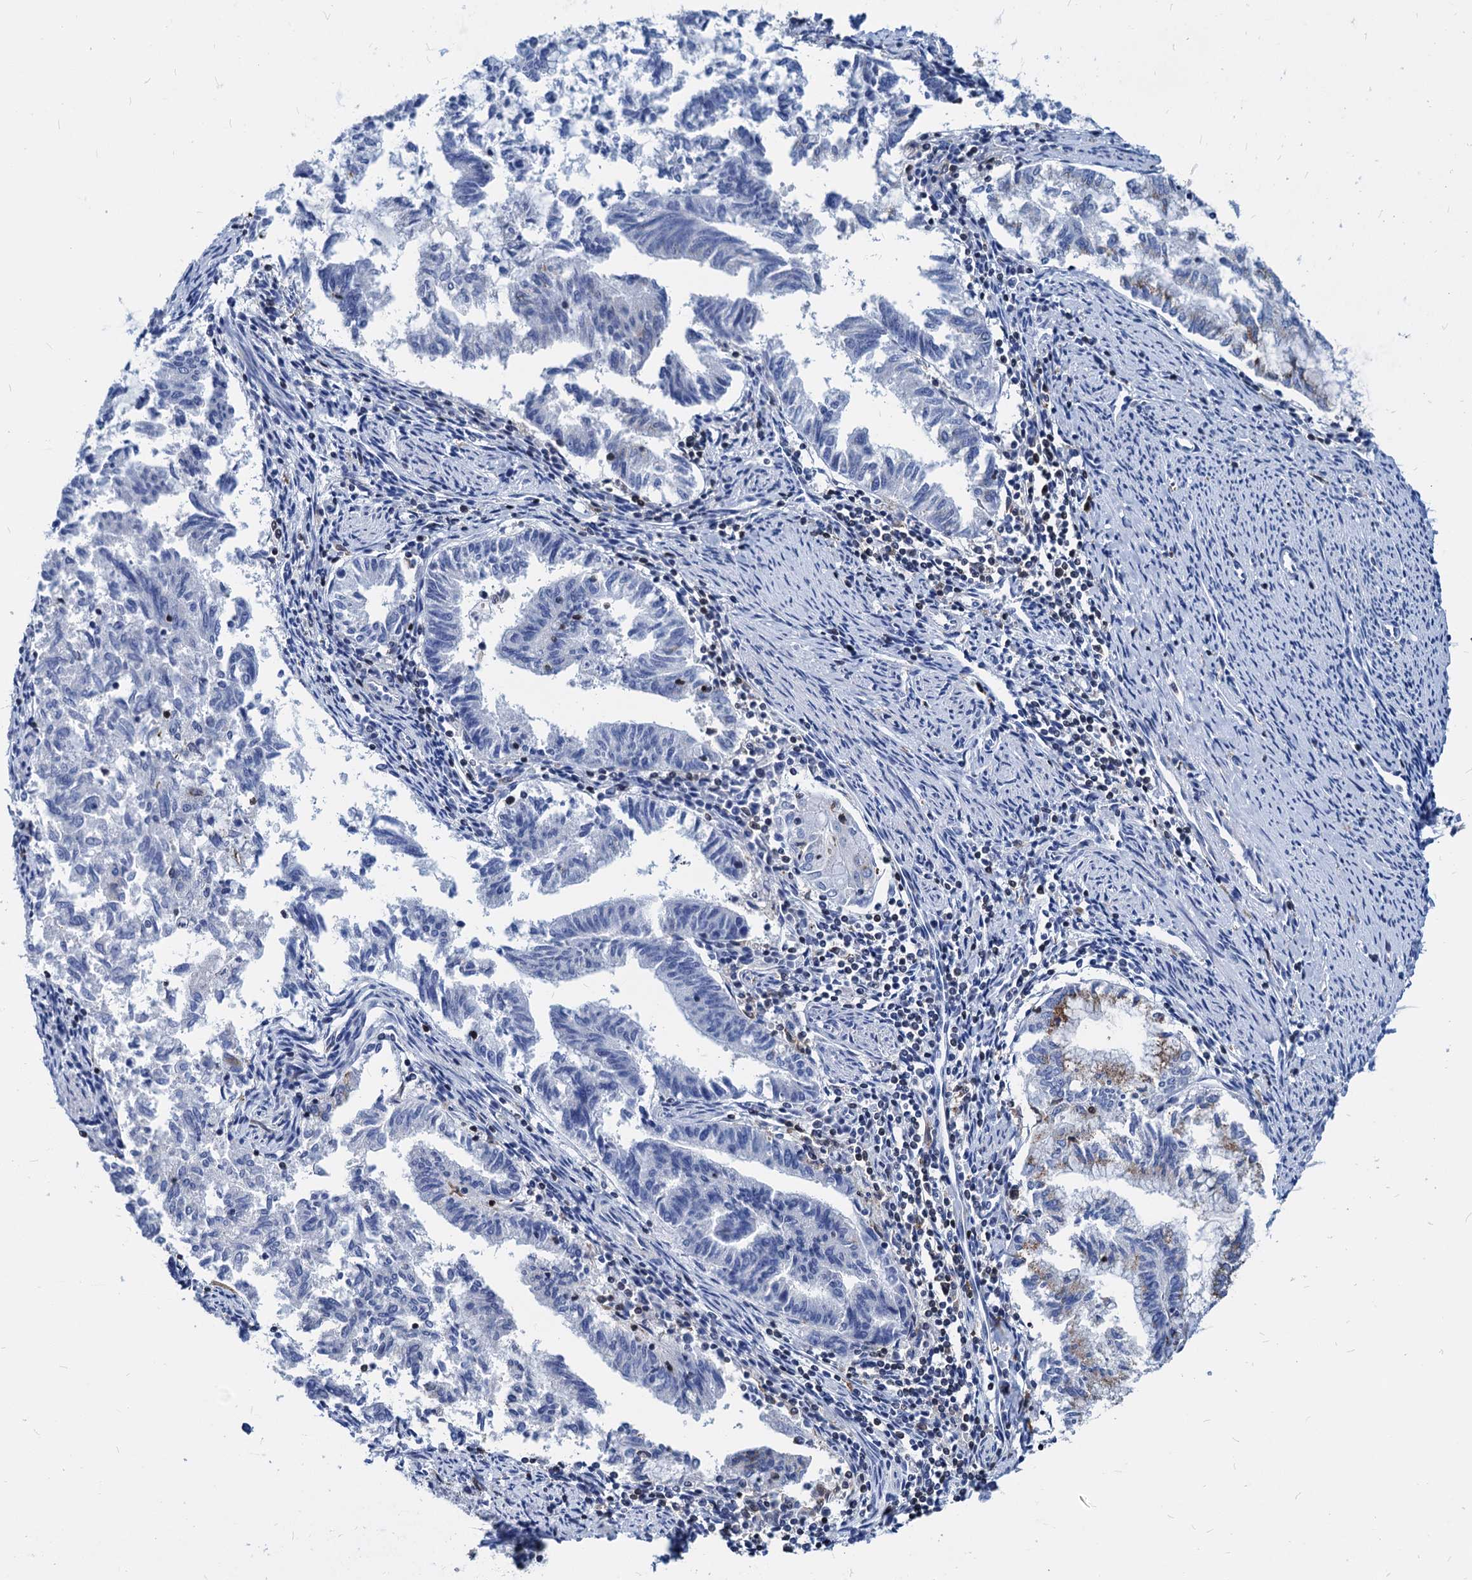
{"staining": {"intensity": "weak", "quantity": "<25%", "location": "cytoplasmic/membranous"}, "tissue": "endometrial cancer", "cell_type": "Tumor cells", "image_type": "cancer", "snomed": [{"axis": "morphology", "description": "Adenocarcinoma, NOS"}, {"axis": "topography", "description": "Endometrium"}], "caption": "Immunohistochemistry (IHC) image of human adenocarcinoma (endometrial) stained for a protein (brown), which demonstrates no expression in tumor cells.", "gene": "LCP2", "patient": {"sex": "female", "age": 79}}